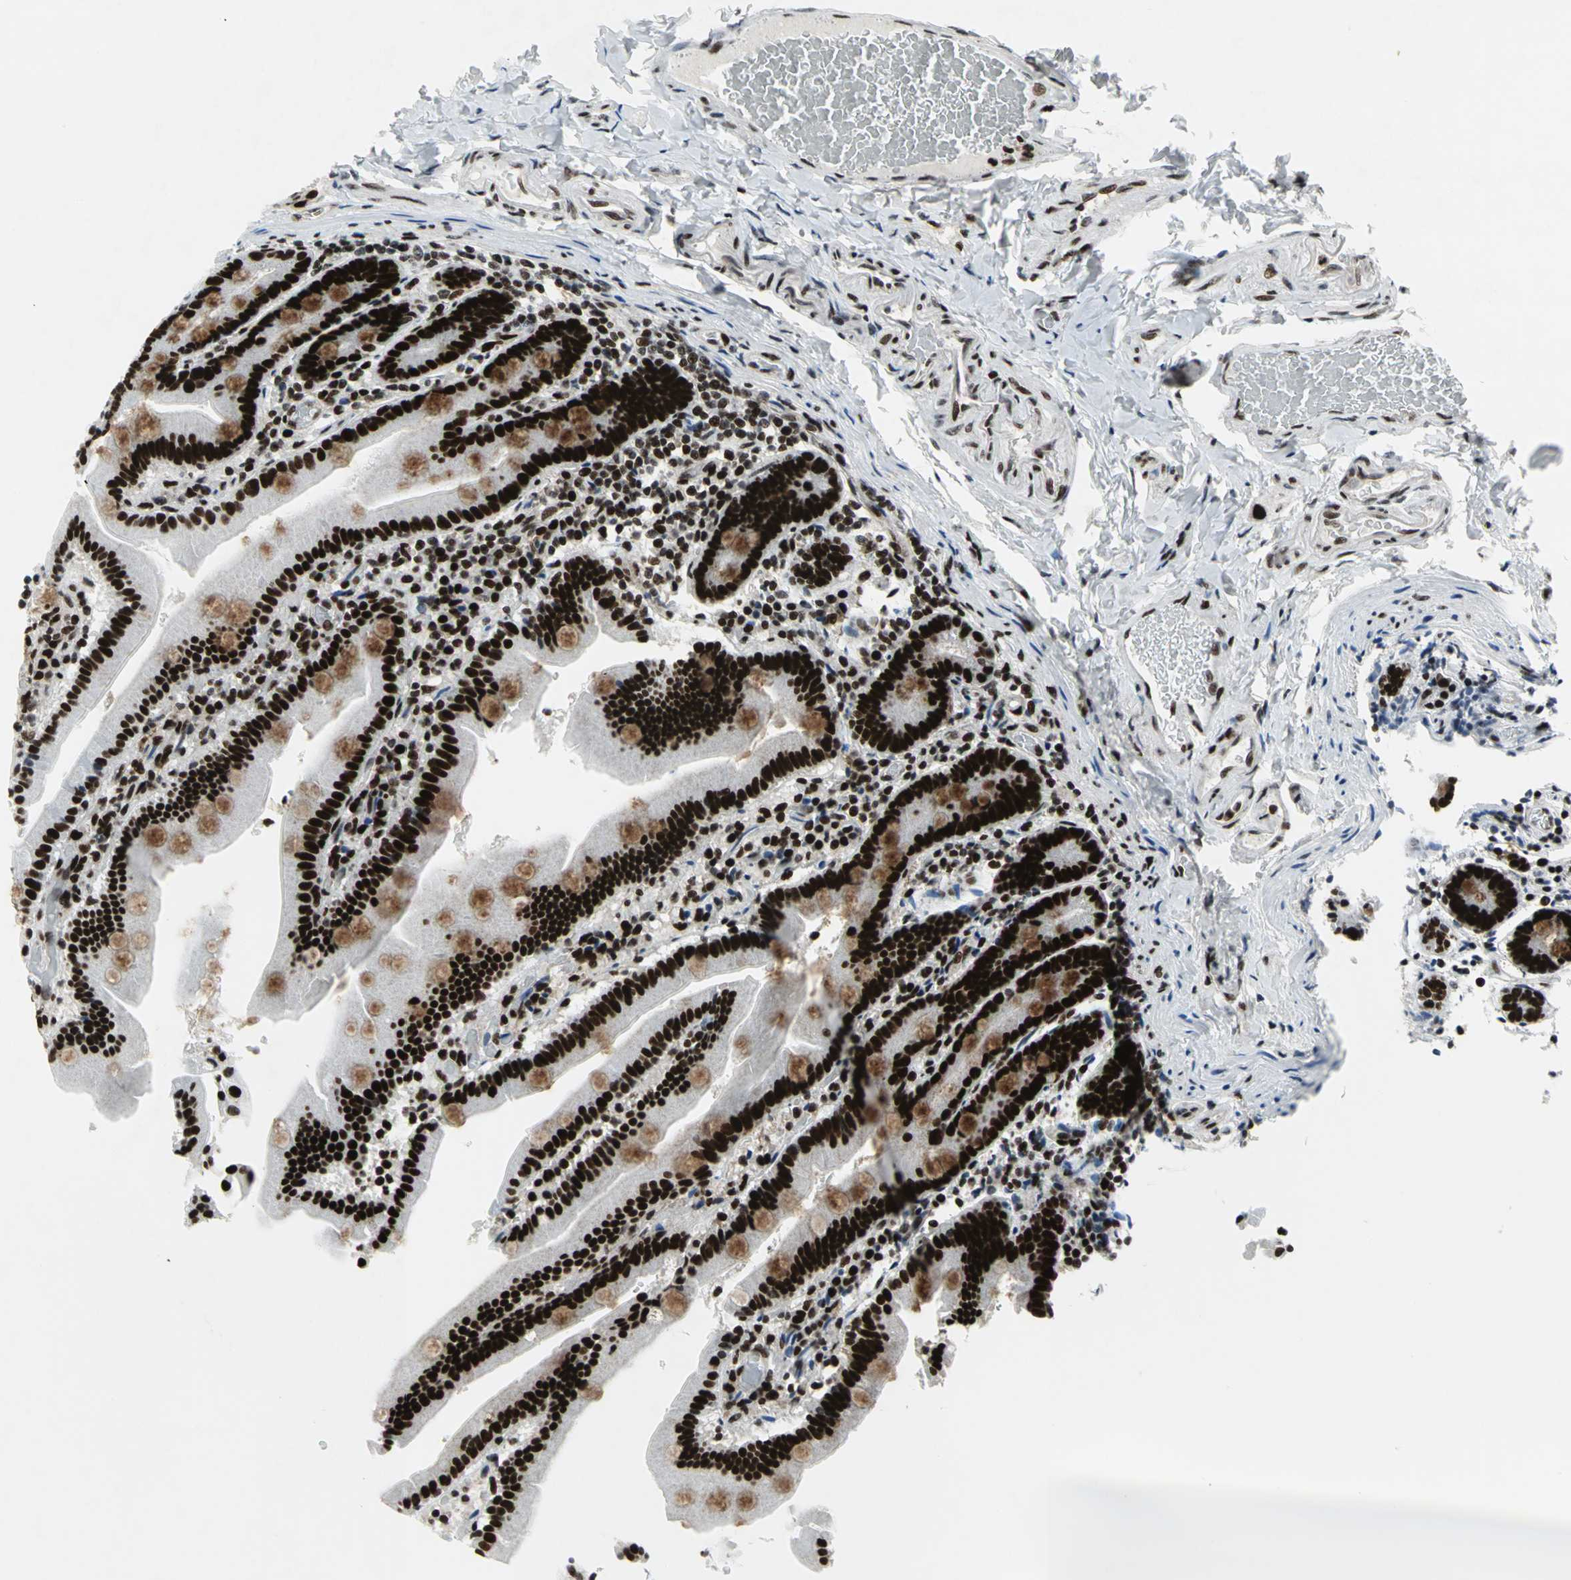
{"staining": {"intensity": "strong", "quantity": ">75%", "location": "cytoplasmic/membranous,nuclear"}, "tissue": "duodenum", "cell_type": "Glandular cells", "image_type": "normal", "snomed": [{"axis": "morphology", "description": "Normal tissue, NOS"}, {"axis": "topography", "description": "Duodenum"}], "caption": "This micrograph shows normal duodenum stained with IHC to label a protein in brown. The cytoplasmic/membranous,nuclear of glandular cells show strong positivity for the protein. Nuclei are counter-stained blue.", "gene": "SMARCA4", "patient": {"sex": "female", "age": 53}}